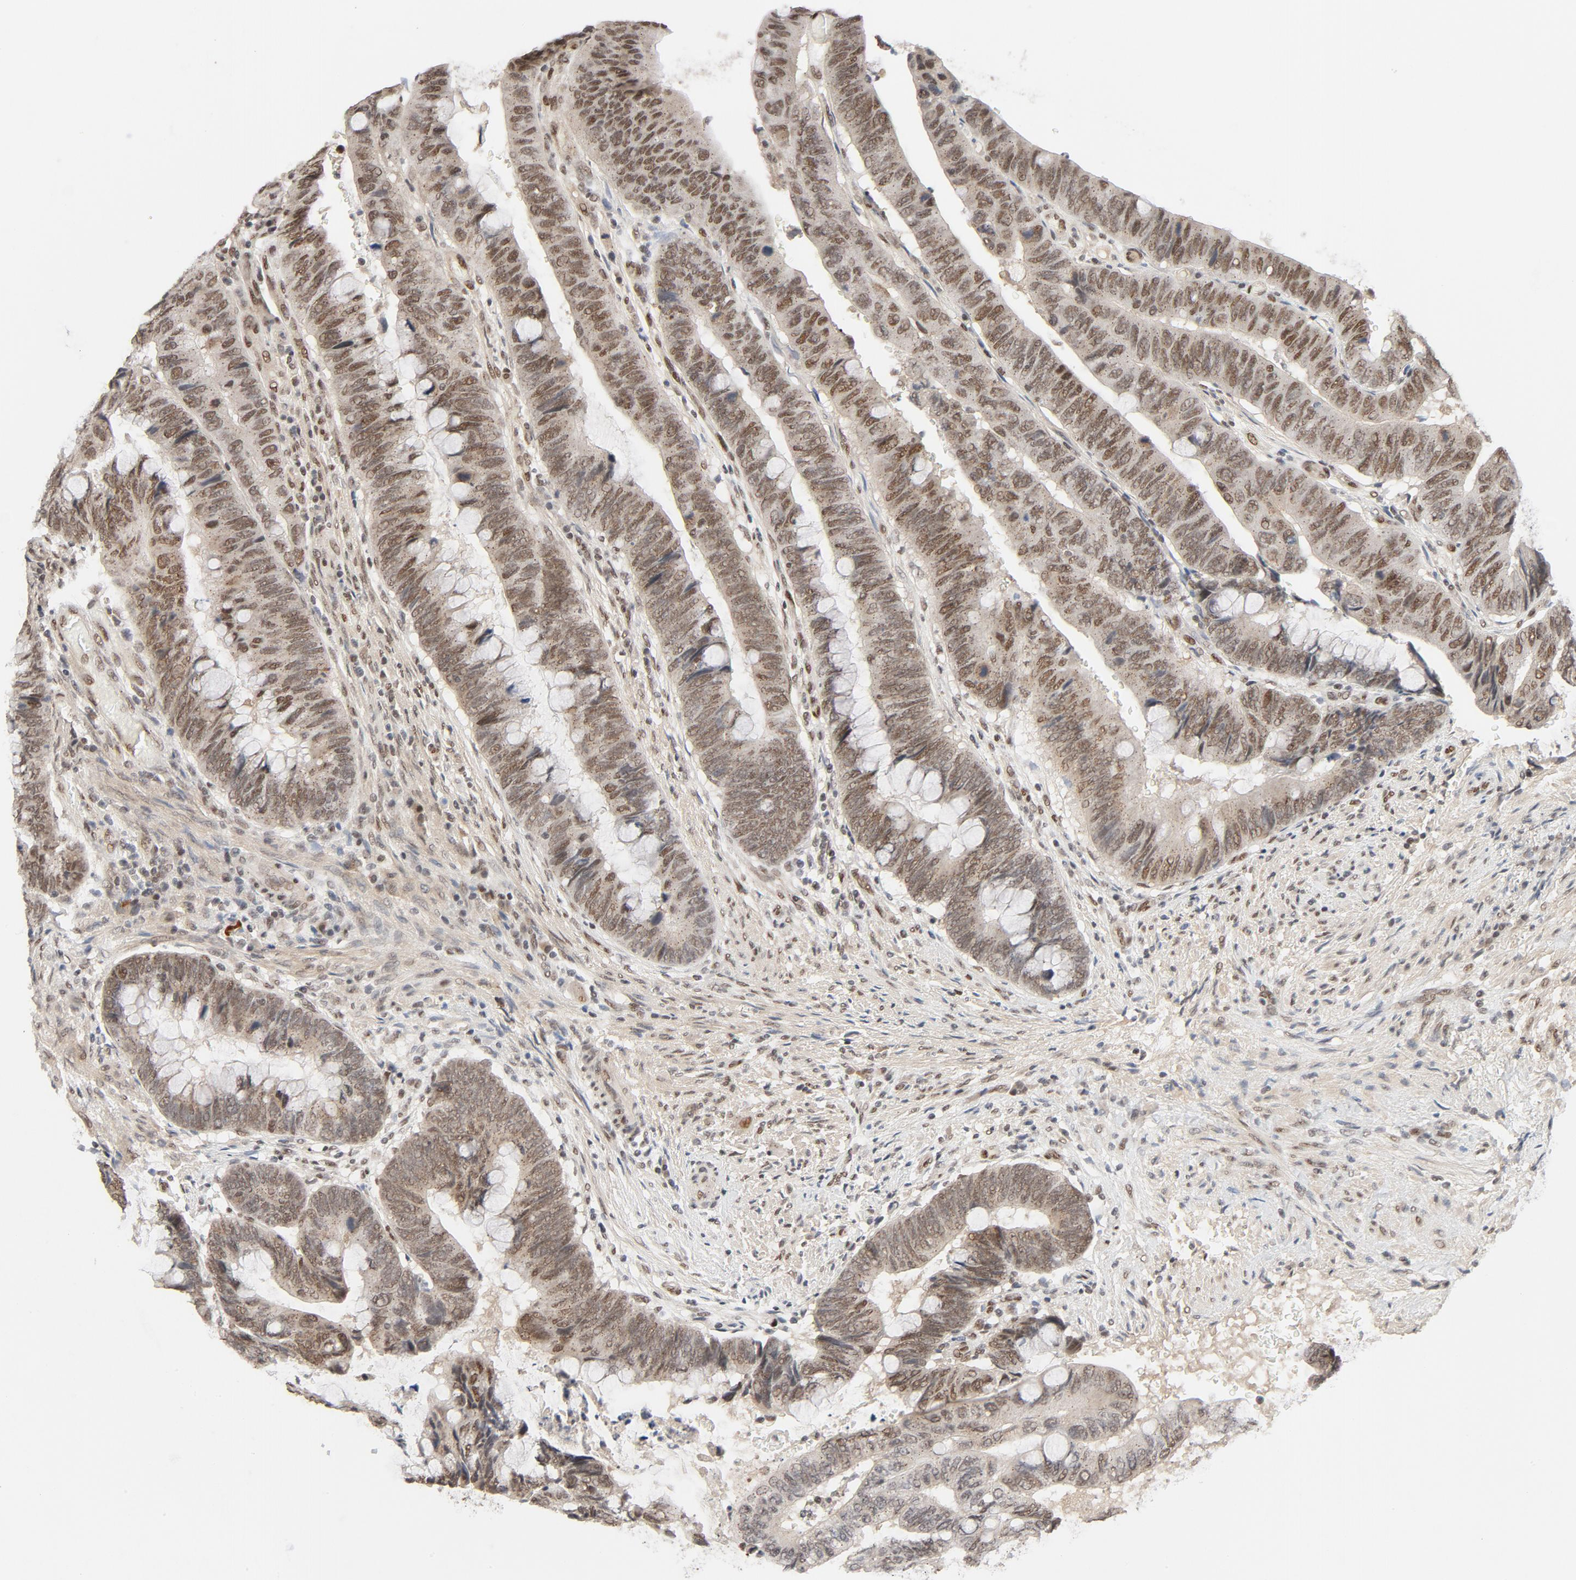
{"staining": {"intensity": "moderate", "quantity": ">75%", "location": "nuclear"}, "tissue": "colorectal cancer", "cell_type": "Tumor cells", "image_type": "cancer", "snomed": [{"axis": "morphology", "description": "Normal tissue, NOS"}, {"axis": "morphology", "description": "Adenocarcinoma, NOS"}, {"axis": "topography", "description": "Rectum"}], "caption": "Human colorectal cancer stained for a protein (brown) shows moderate nuclear positive expression in about >75% of tumor cells.", "gene": "SMARCD1", "patient": {"sex": "male", "age": 92}}